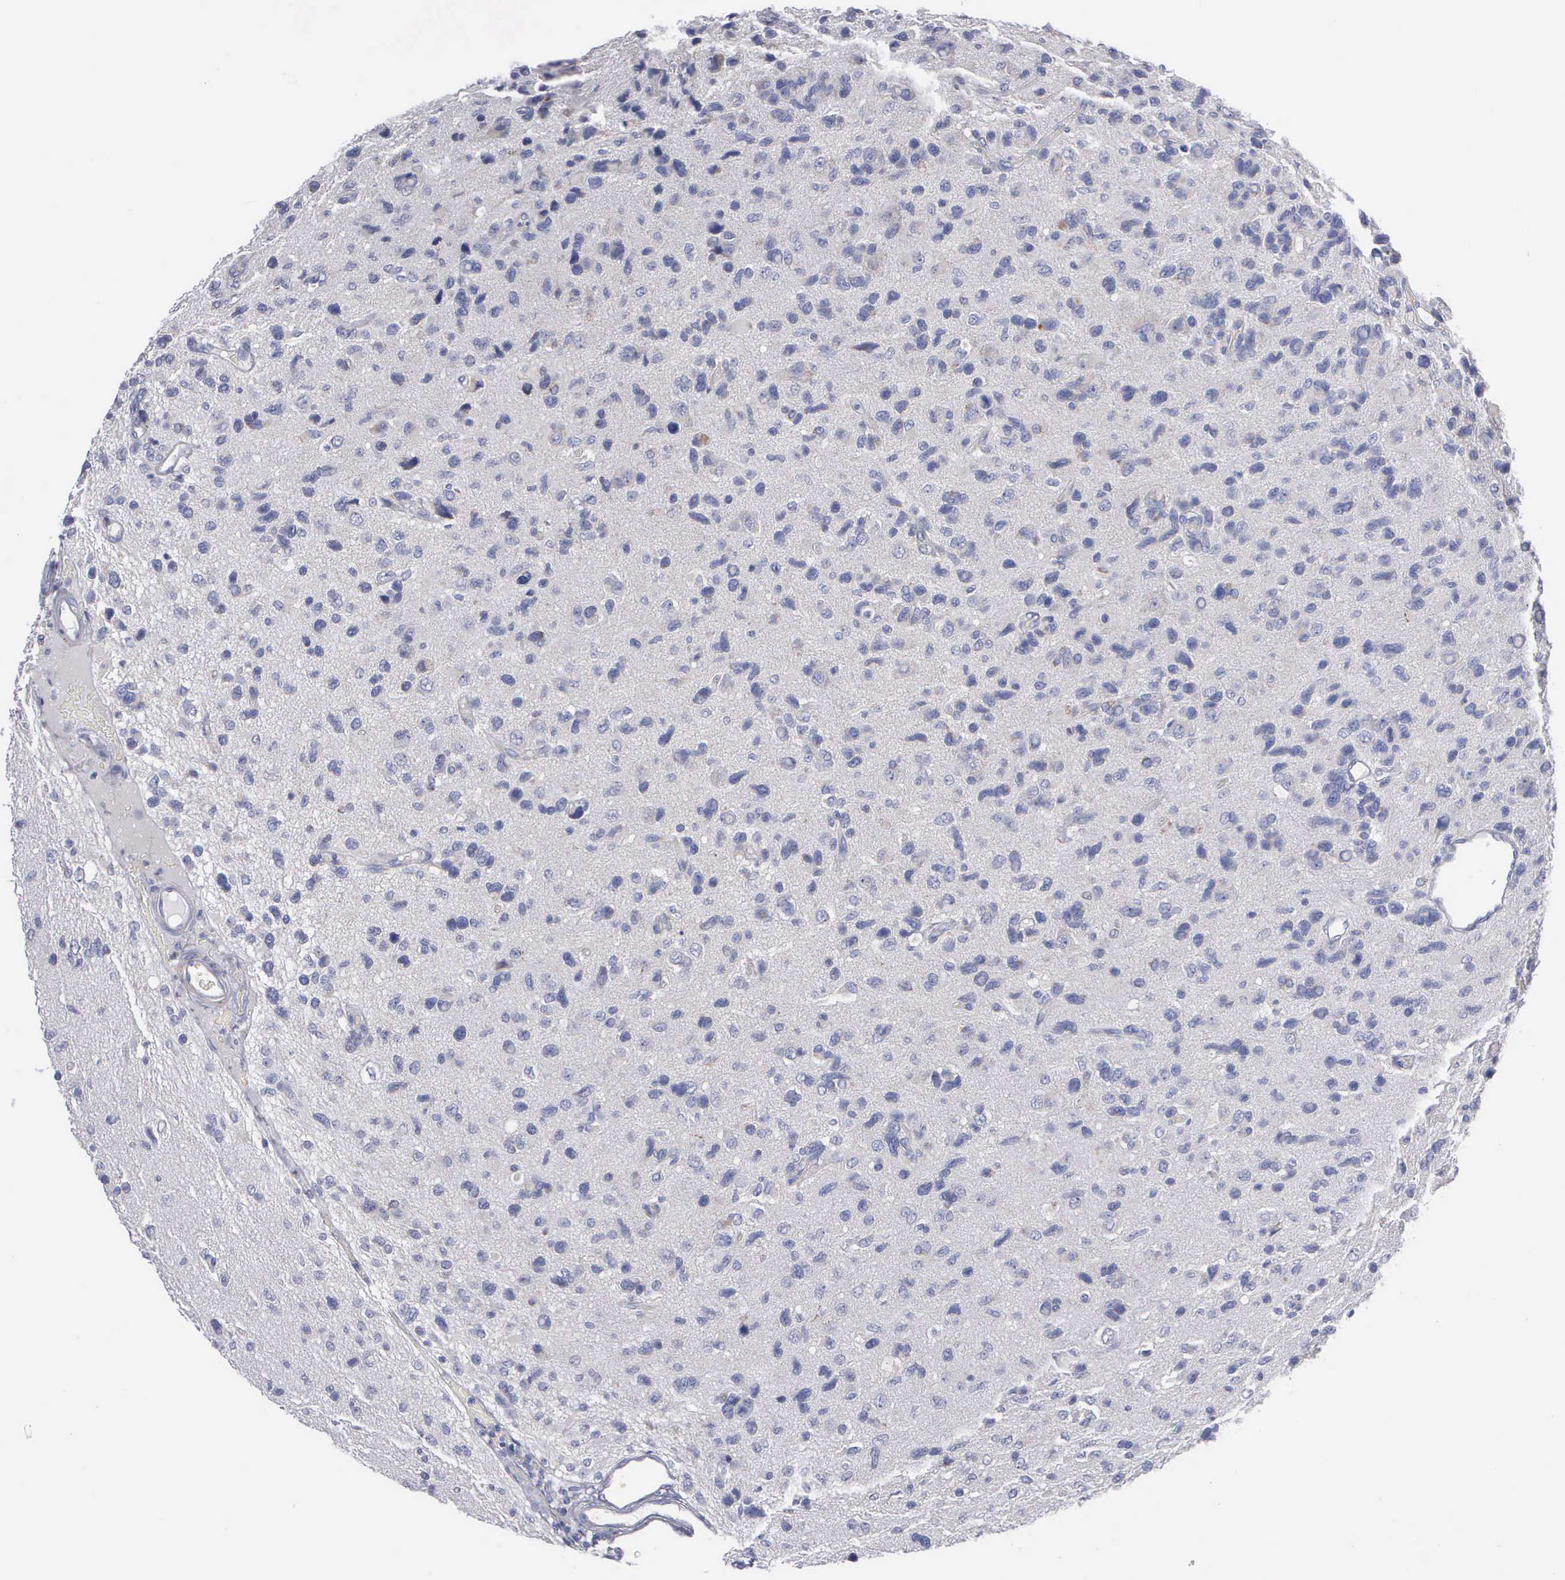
{"staining": {"intensity": "negative", "quantity": "none", "location": "none"}, "tissue": "glioma", "cell_type": "Tumor cells", "image_type": "cancer", "snomed": [{"axis": "morphology", "description": "Glioma, malignant, High grade"}, {"axis": "topography", "description": "Brain"}], "caption": "This is an immunohistochemistry (IHC) image of malignant high-grade glioma. There is no expression in tumor cells.", "gene": "APOOL", "patient": {"sex": "male", "age": 77}}